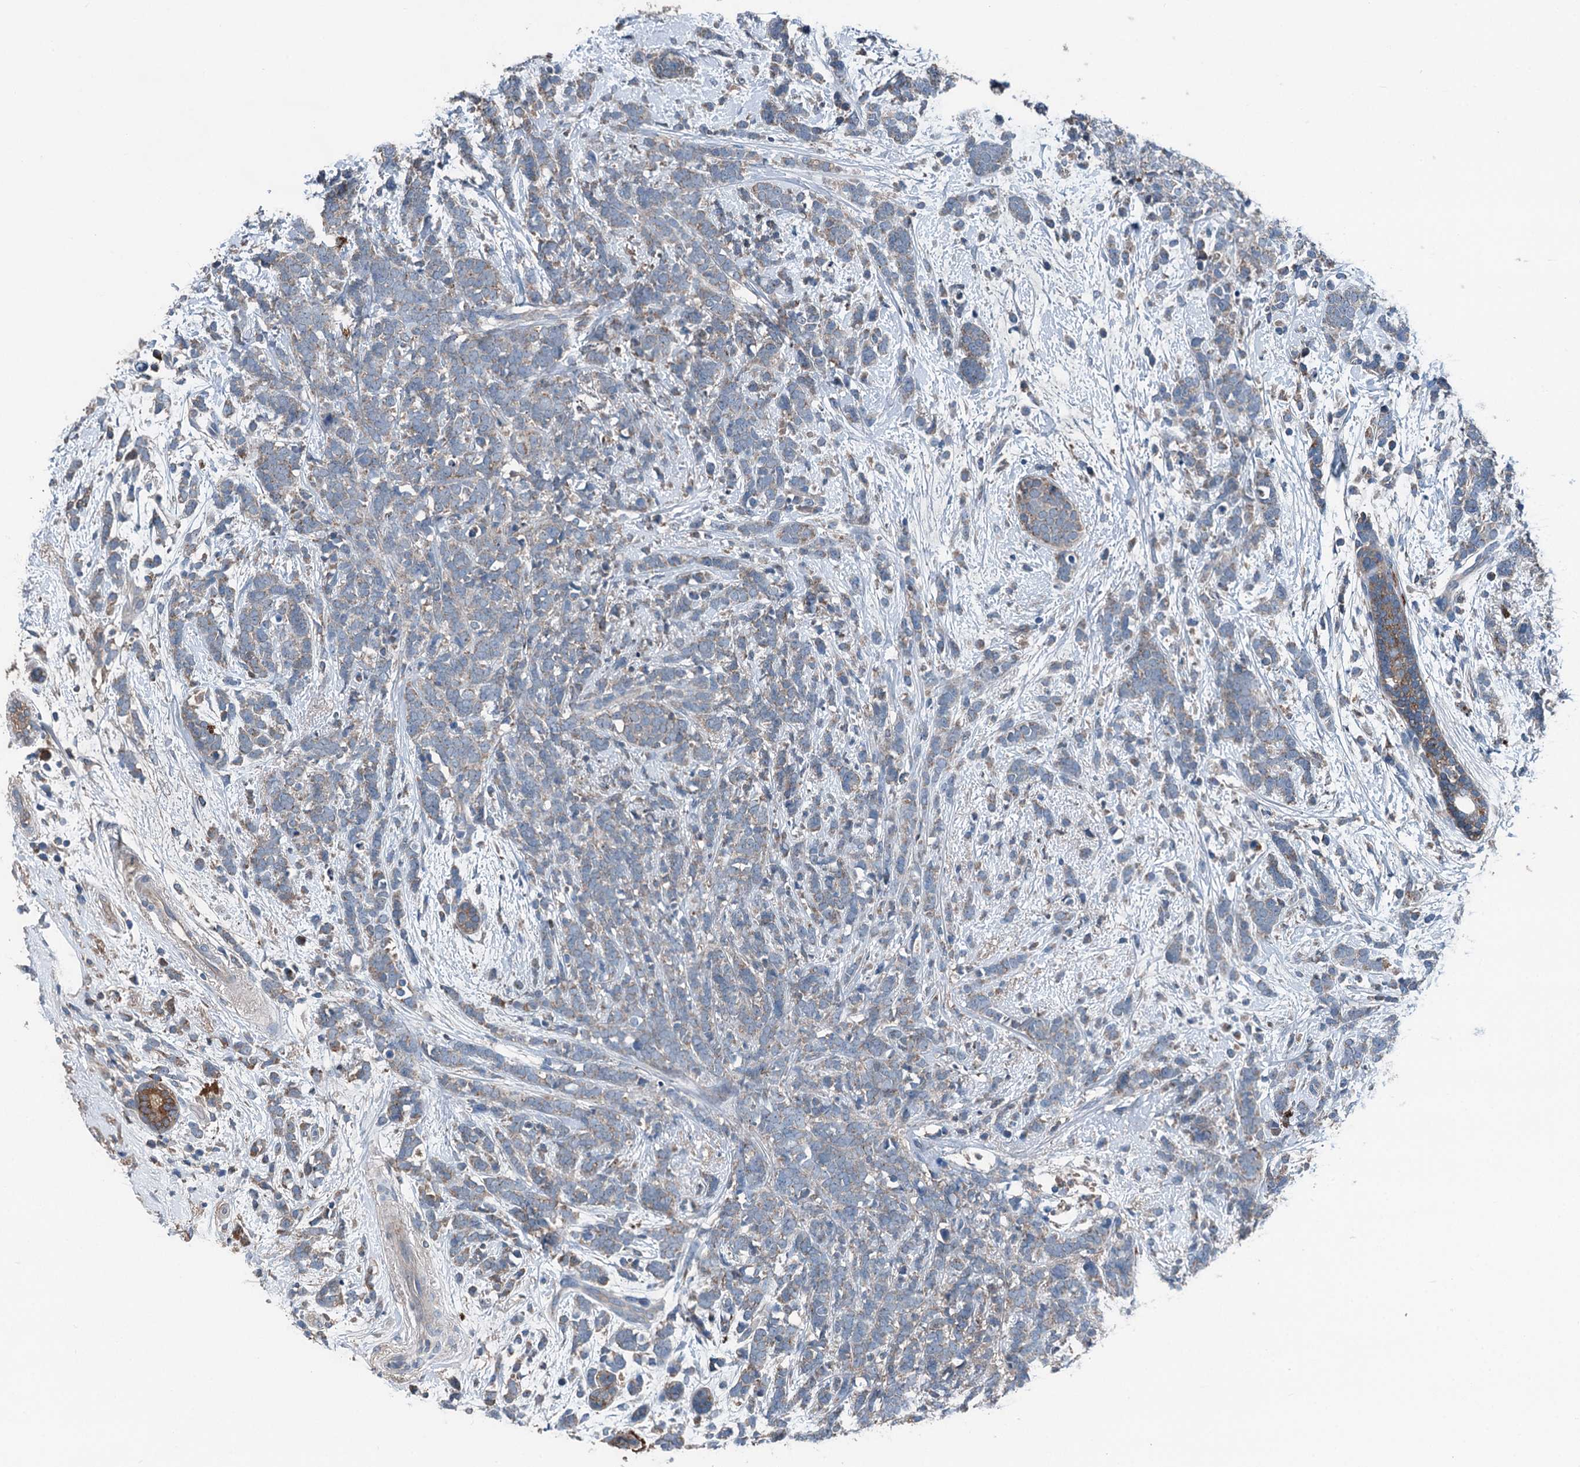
{"staining": {"intensity": "weak", "quantity": "25%-75%", "location": "cytoplasmic/membranous"}, "tissue": "breast cancer", "cell_type": "Tumor cells", "image_type": "cancer", "snomed": [{"axis": "morphology", "description": "Lobular carcinoma"}, {"axis": "topography", "description": "Breast"}], "caption": "Tumor cells reveal low levels of weak cytoplasmic/membranous positivity in approximately 25%-75% of cells in breast cancer (lobular carcinoma). (Stains: DAB (3,3'-diaminobenzidine) in brown, nuclei in blue, Microscopy: brightfield microscopy at high magnification).", "gene": "PDSS1", "patient": {"sex": "female", "age": 58}}